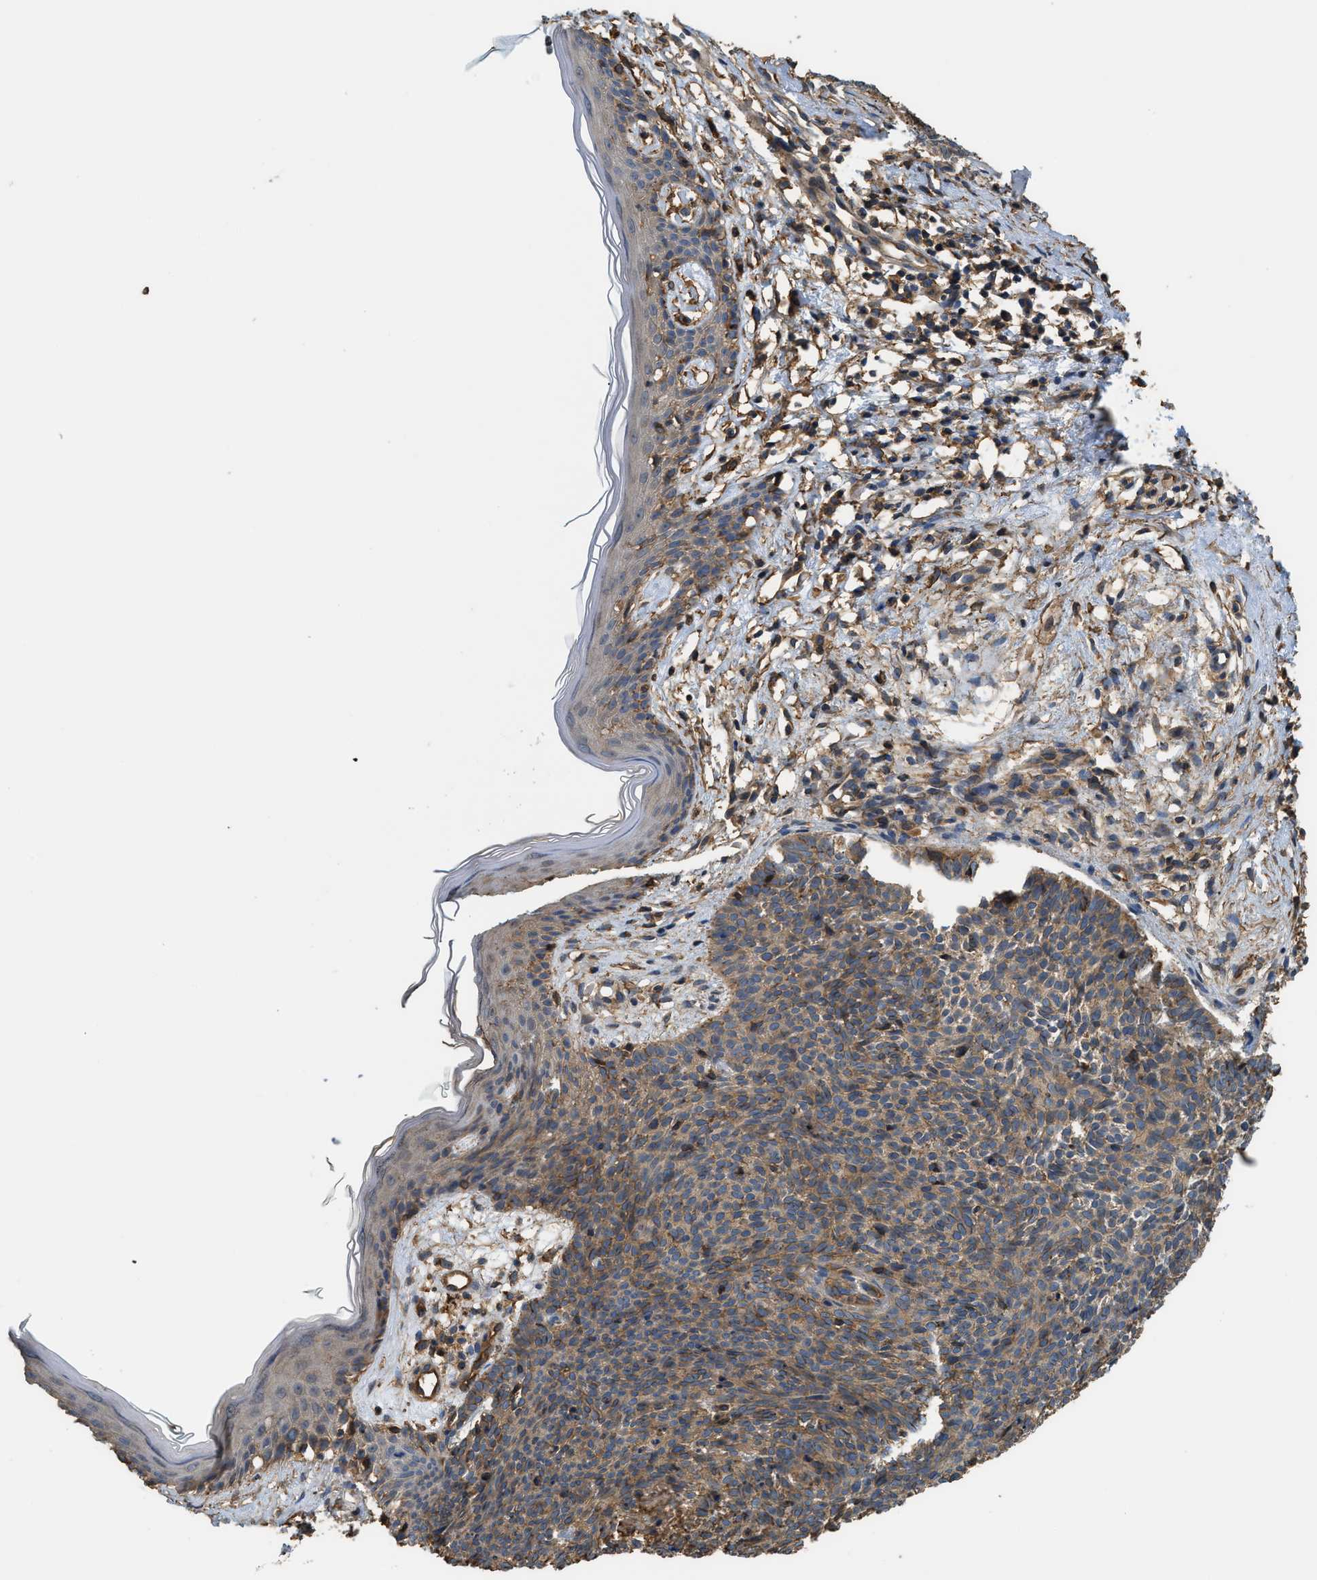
{"staining": {"intensity": "moderate", "quantity": ">75%", "location": "cytoplasmic/membranous"}, "tissue": "skin cancer", "cell_type": "Tumor cells", "image_type": "cancer", "snomed": [{"axis": "morphology", "description": "Basal cell carcinoma"}, {"axis": "topography", "description": "Skin"}], "caption": "Immunohistochemistry photomicrograph of neoplastic tissue: skin basal cell carcinoma stained using IHC demonstrates medium levels of moderate protein expression localized specifically in the cytoplasmic/membranous of tumor cells, appearing as a cytoplasmic/membranous brown color.", "gene": "DDHD2", "patient": {"sex": "male", "age": 60}}